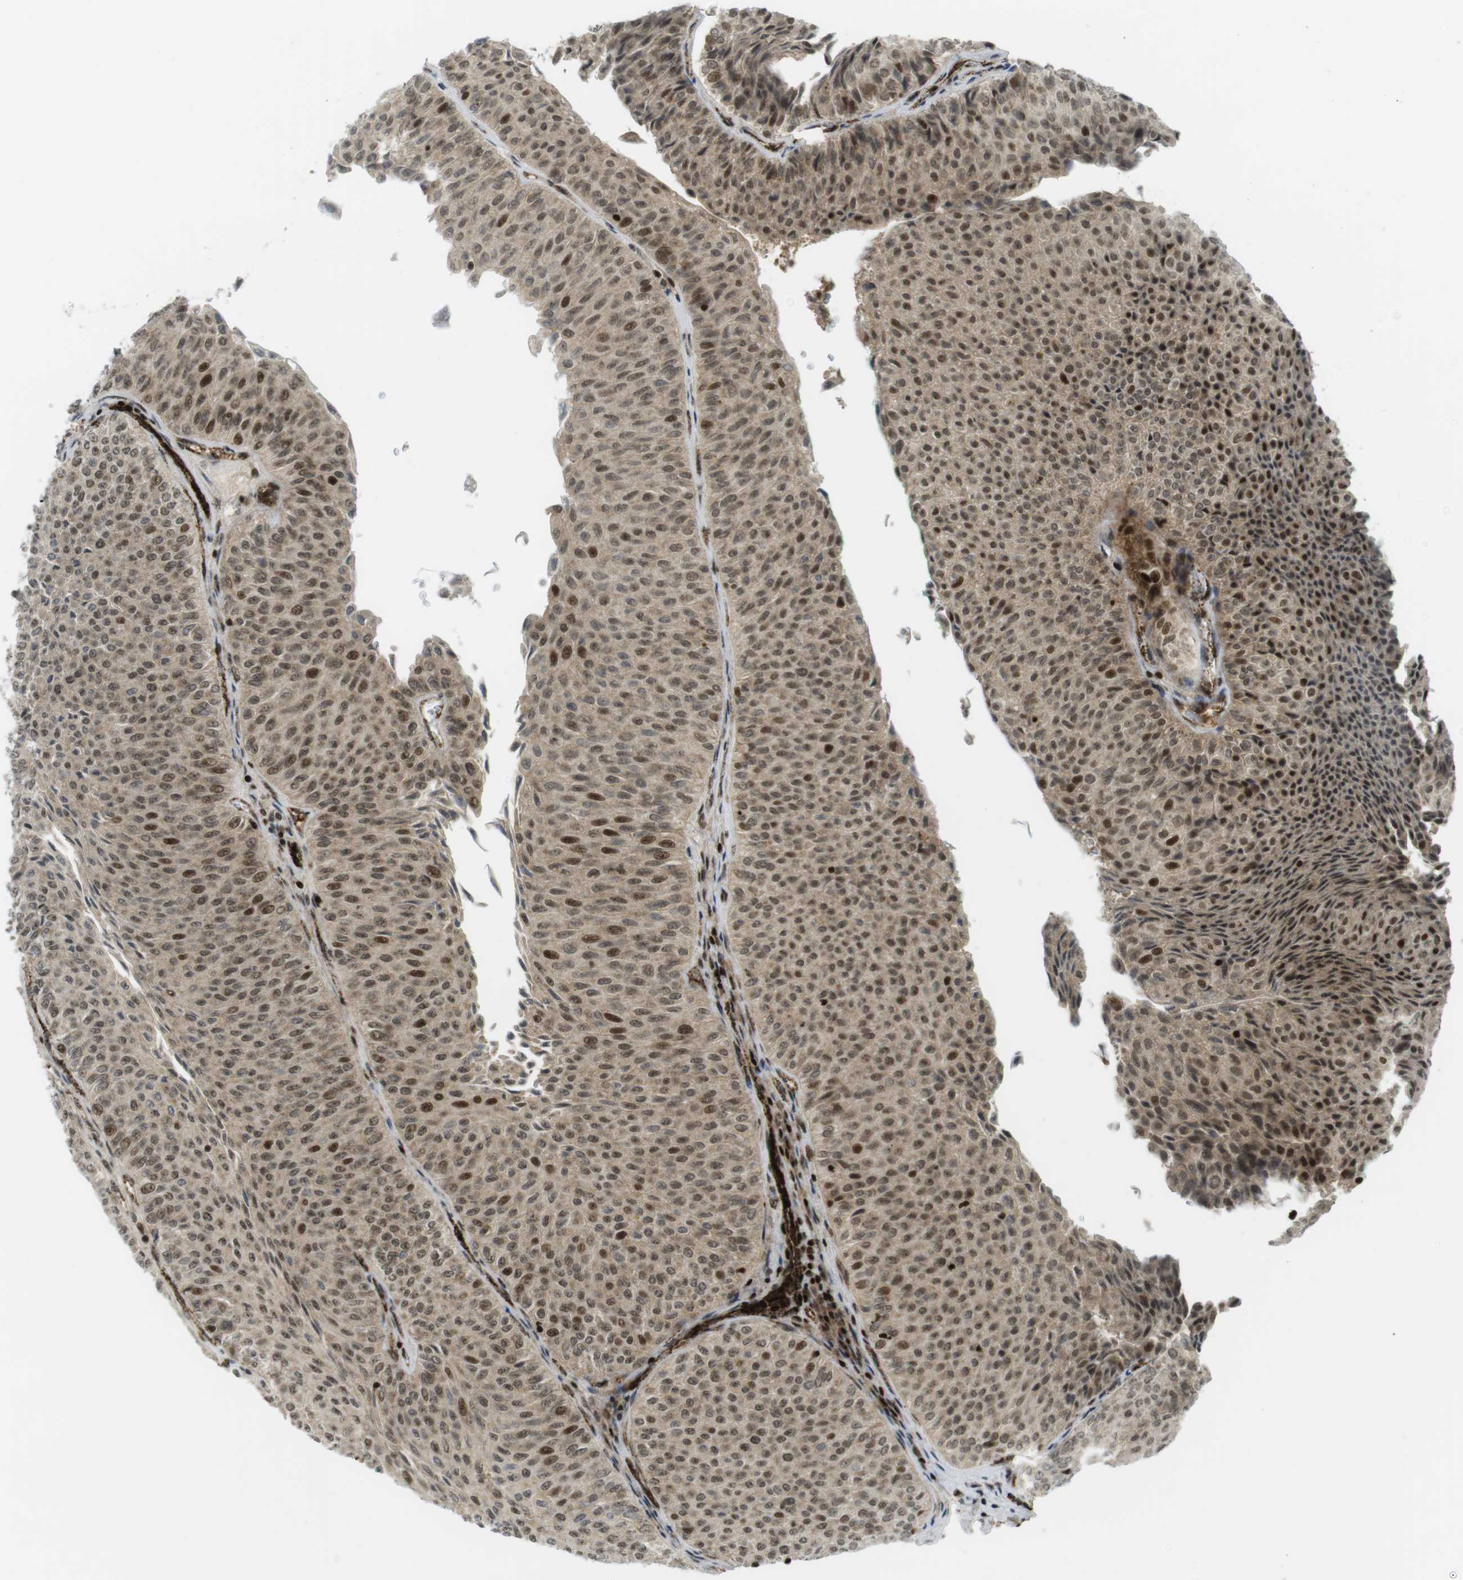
{"staining": {"intensity": "moderate", "quantity": ">75%", "location": "cytoplasmic/membranous,nuclear"}, "tissue": "urothelial cancer", "cell_type": "Tumor cells", "image_type": "cancer", "snomed": [{"axis": "morphology", "description": "Urothelial carcinoma, Low grade"}, {"axis": "topography", "description": "Urinary bladder"}], "caption": "This is an image of immunohistochemistry (IHC) staining of low-grade urothelial carcinoma, which shows moderate expression in the cytoplasmic/membranous and nuclear of tumor cells.", "gene": "PPP1R13B", "patient": {"sex": "male", "age": 78}}